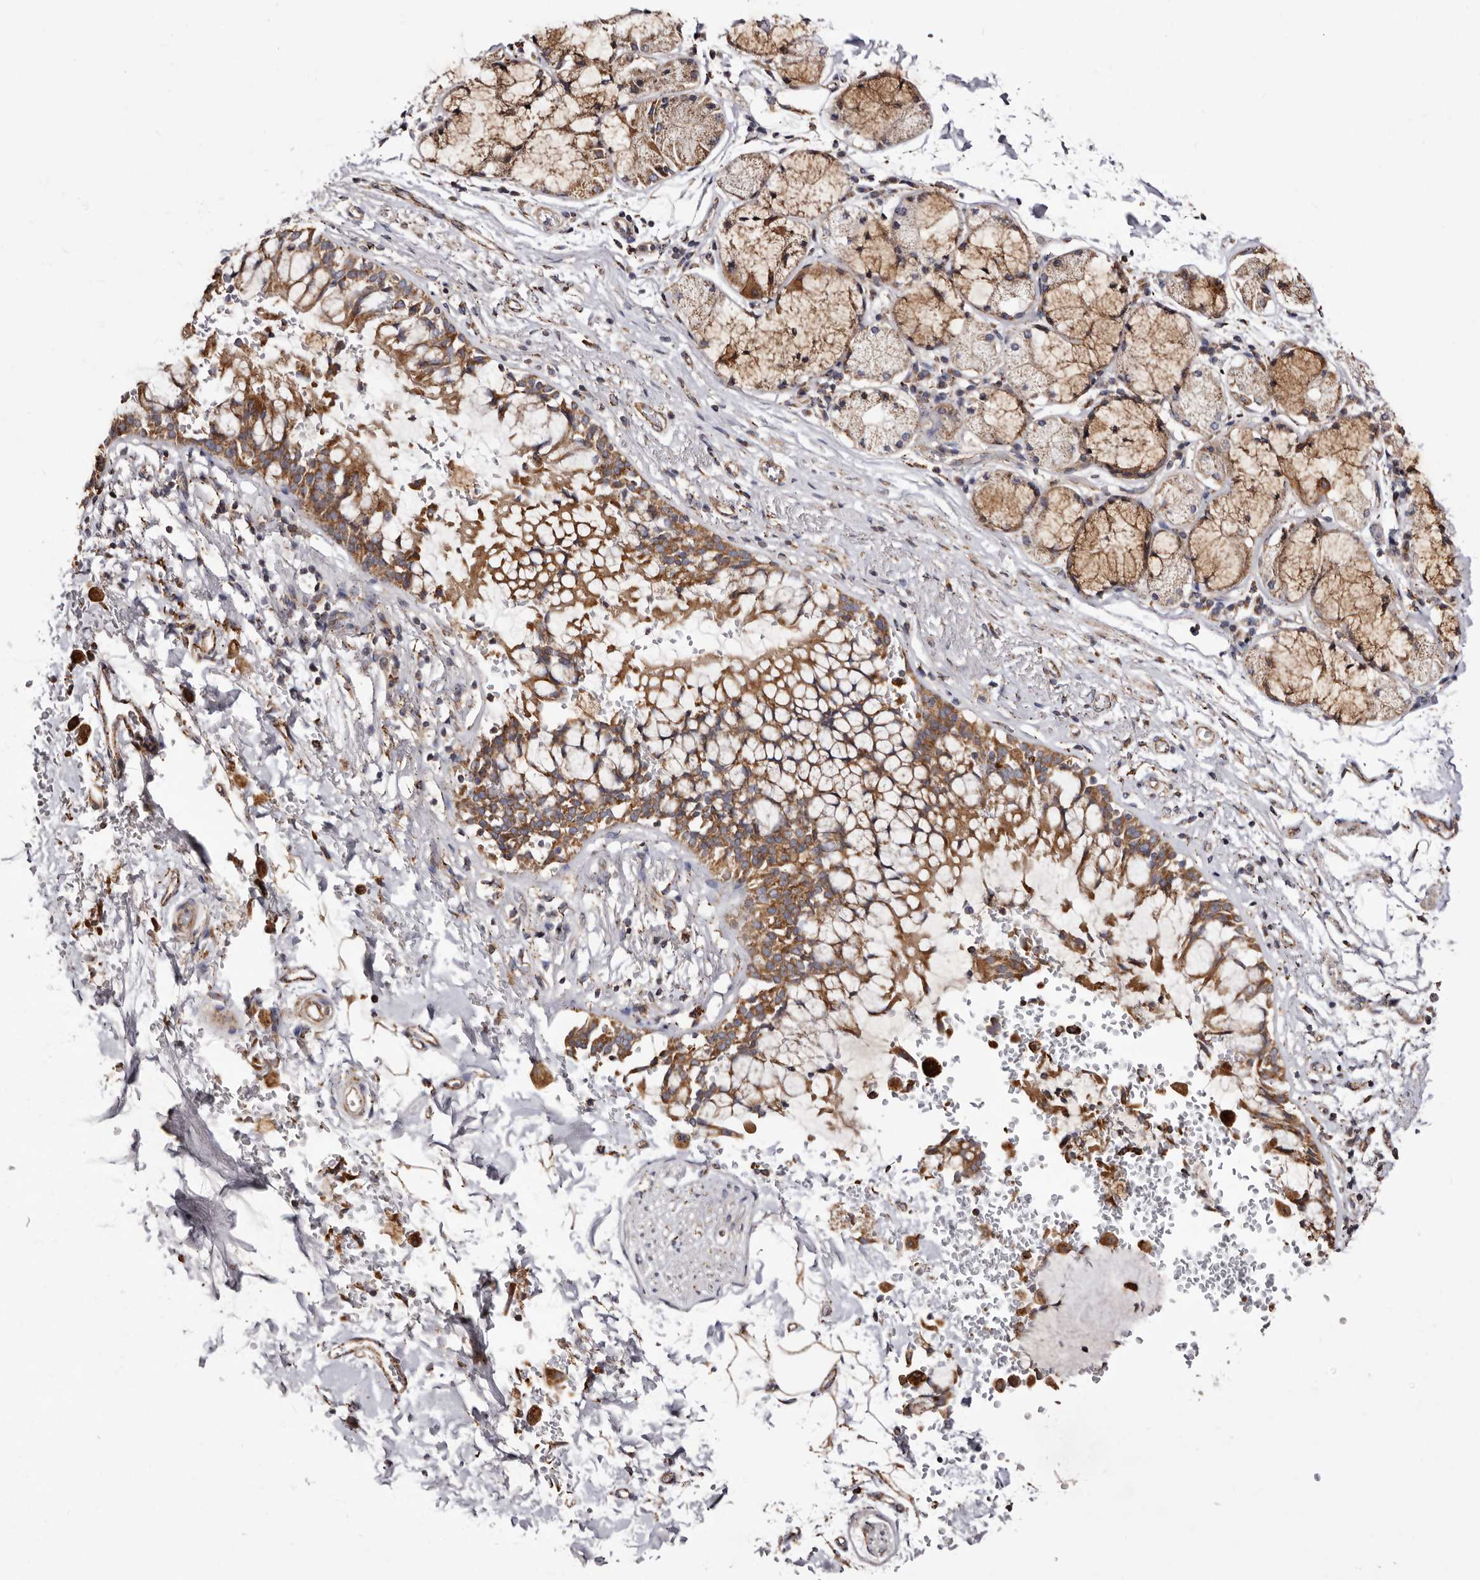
{"staining": {"intensity": "moderate", "quantity": ">75%", "location": "cytoplasmic/membranous"}, "tissue": "bronchus", "cell_type": "Respiratory epithelial cells", "image_type": "normal", "snomed": [{"axis": "morphology", "description": "Normal tissue, NOS"}, {"axis": "morphology", "description": "Inflammation, NOS"}, {"axis": "topography", "description": "Cartilage tissue"}, {"axis": "topography", "description": "Bronchus"}, {"axis": "topography", "description": "Lung"}], "caption": "Immunohistochemistry (IHC) photomicrograph of benign human bronchus stained for a protein (brown), which exhibits medium levels of moderate cytoplasmic/membranous expression in about >75% of respiratory epithelial cells.", "gene": "LUZP1", "patient": {"sex": "female", "age": 64}}